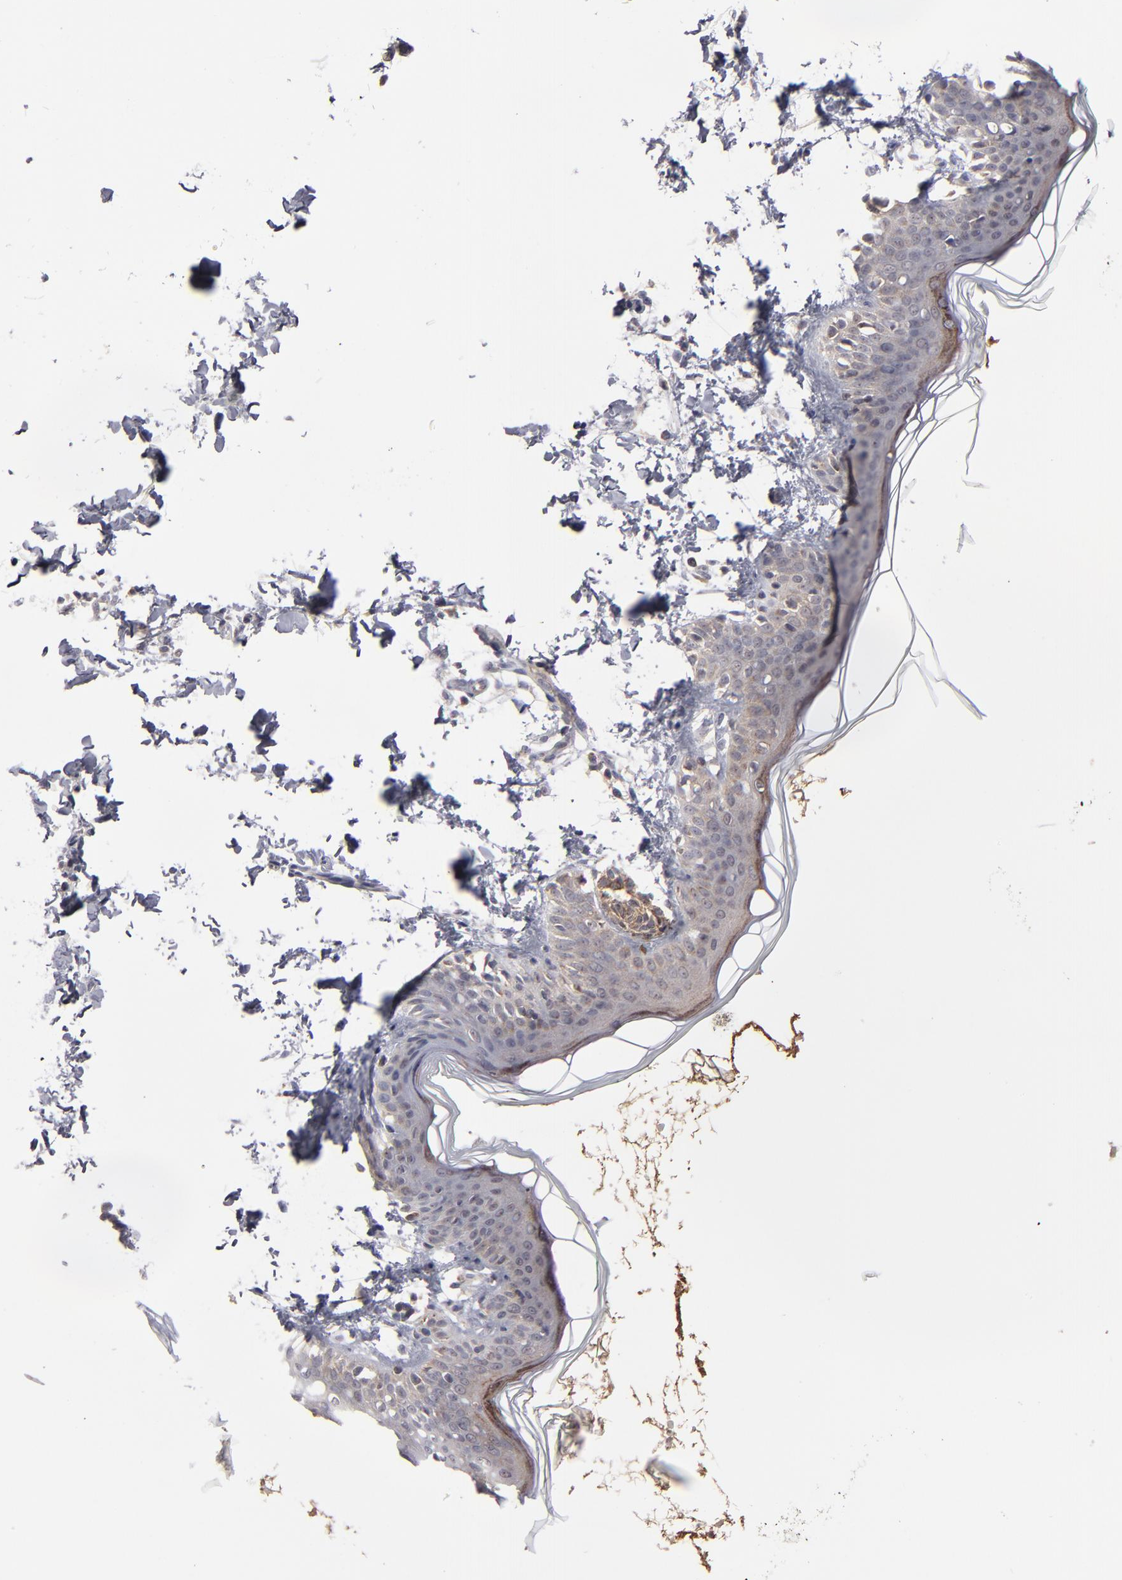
{"staining": {"intensity": "weak", "quantity": ">75%", "location": "nuclear"}, "tissue": "skin", "cell_type": "Fibroblasts", "image_type": "normal", "snomed": [{"axis": "morphology", "description": "Normal tissue, NOS"}, {"axis": "topography", "description": "Skin"}], "caption": "IHC of unremarkable human skin demonstrates low levels of weak nuclear staining in about >75% of fibroblasts.", "gene": "GLCCI1", "patient": {"sex": "female", "age": 4}}